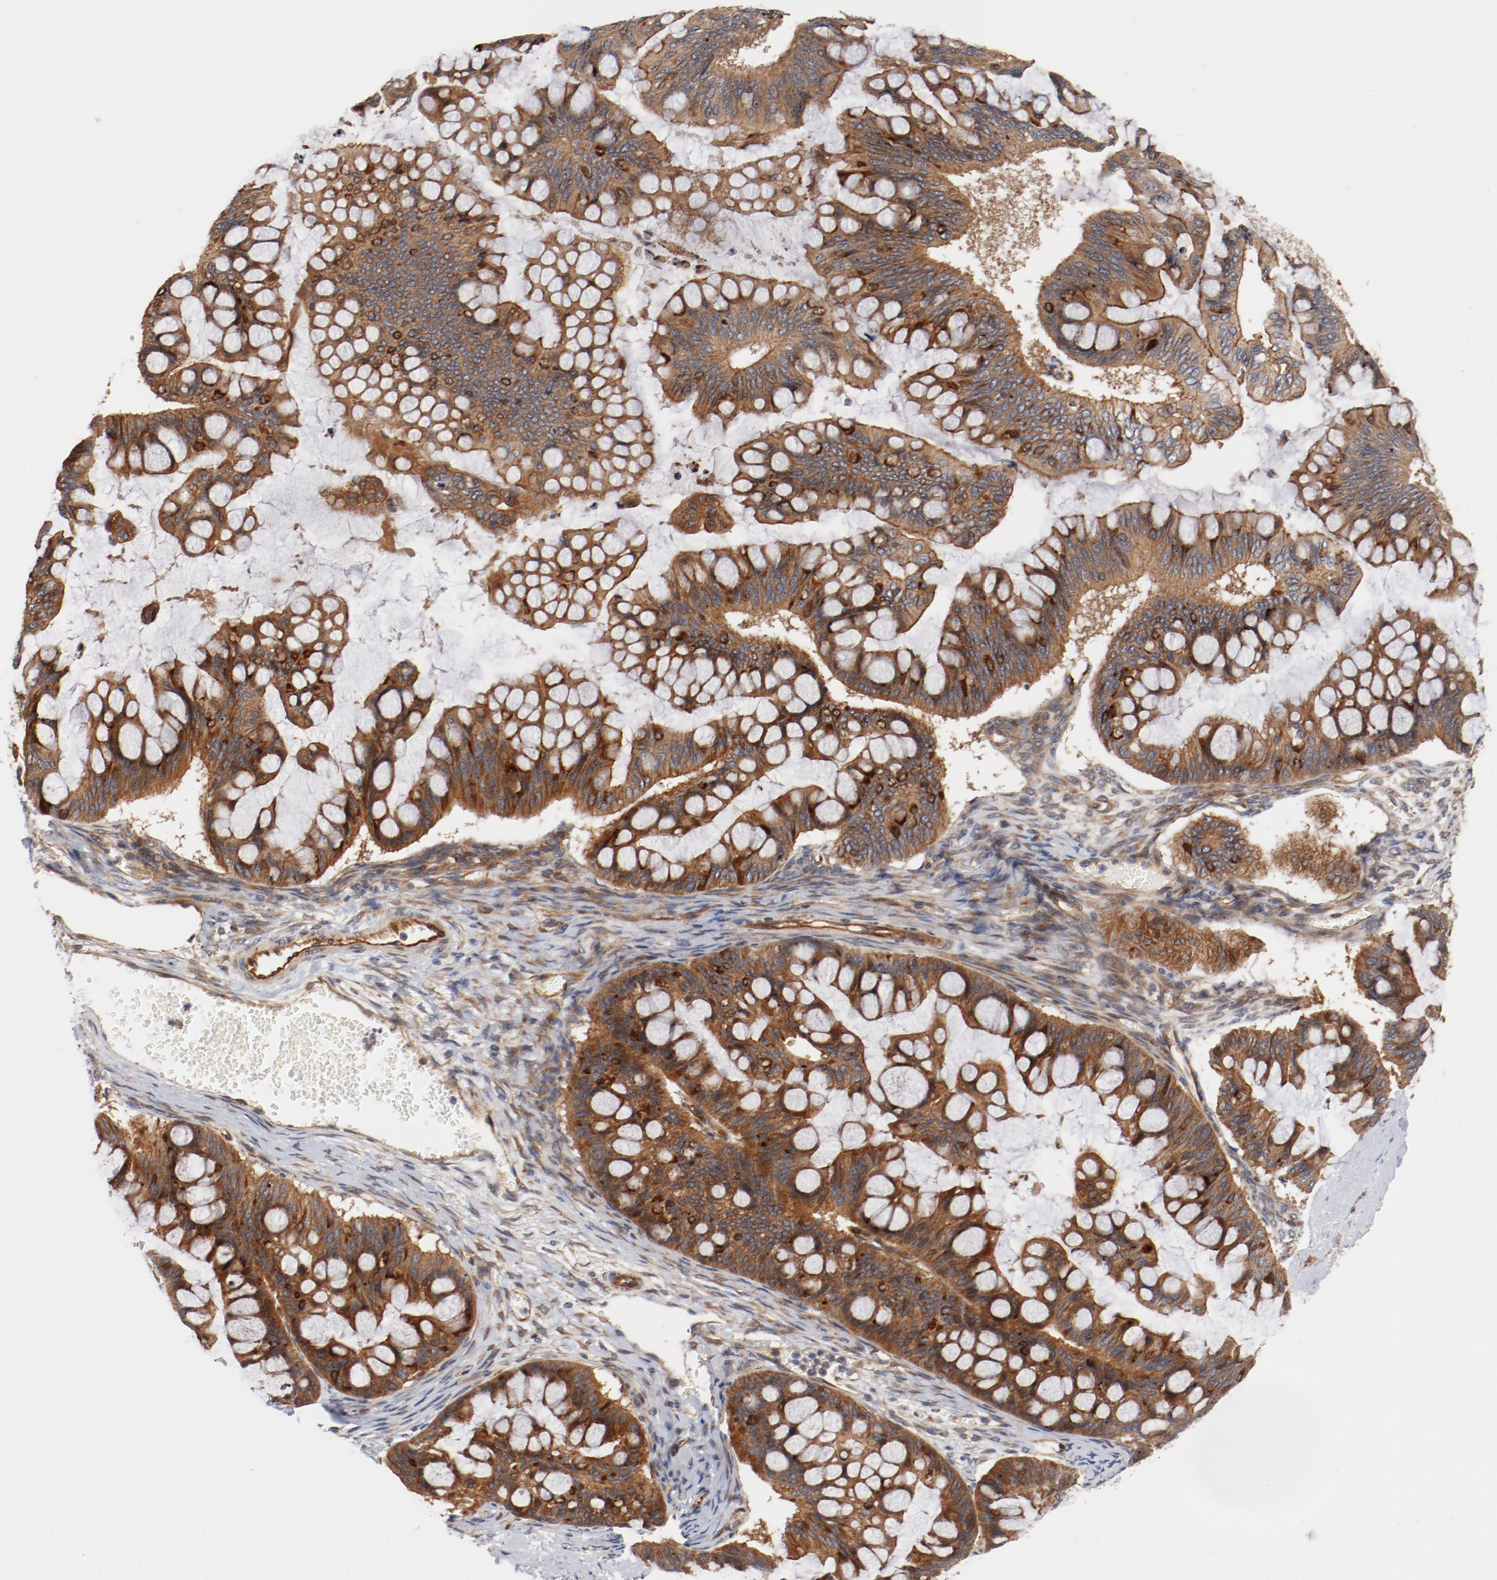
{"staining": {"intensity": "moderate", "quantity": ">75%", "location": "cytoplasmic/membranous"}, "tissue": "ovarian cancer", "cell_type": "Tumor cells", "image_type": "cancer", "snomed": [{"axis": "morphology", "description": "Cystadenocarcinoma, mucinous, NOS"}, {"axis": "topography", "description": "Ovary"}], "caption": "Immunohistochemical staining of human mucinous cystadenocarcinoma (ovarian) exhibits medium levels of moderate cytoplasmic/membranous protein staining in about >75% of tumor cells.", "gene": "PITPNM2", "patient": {"sex": "female", "age": 73}}